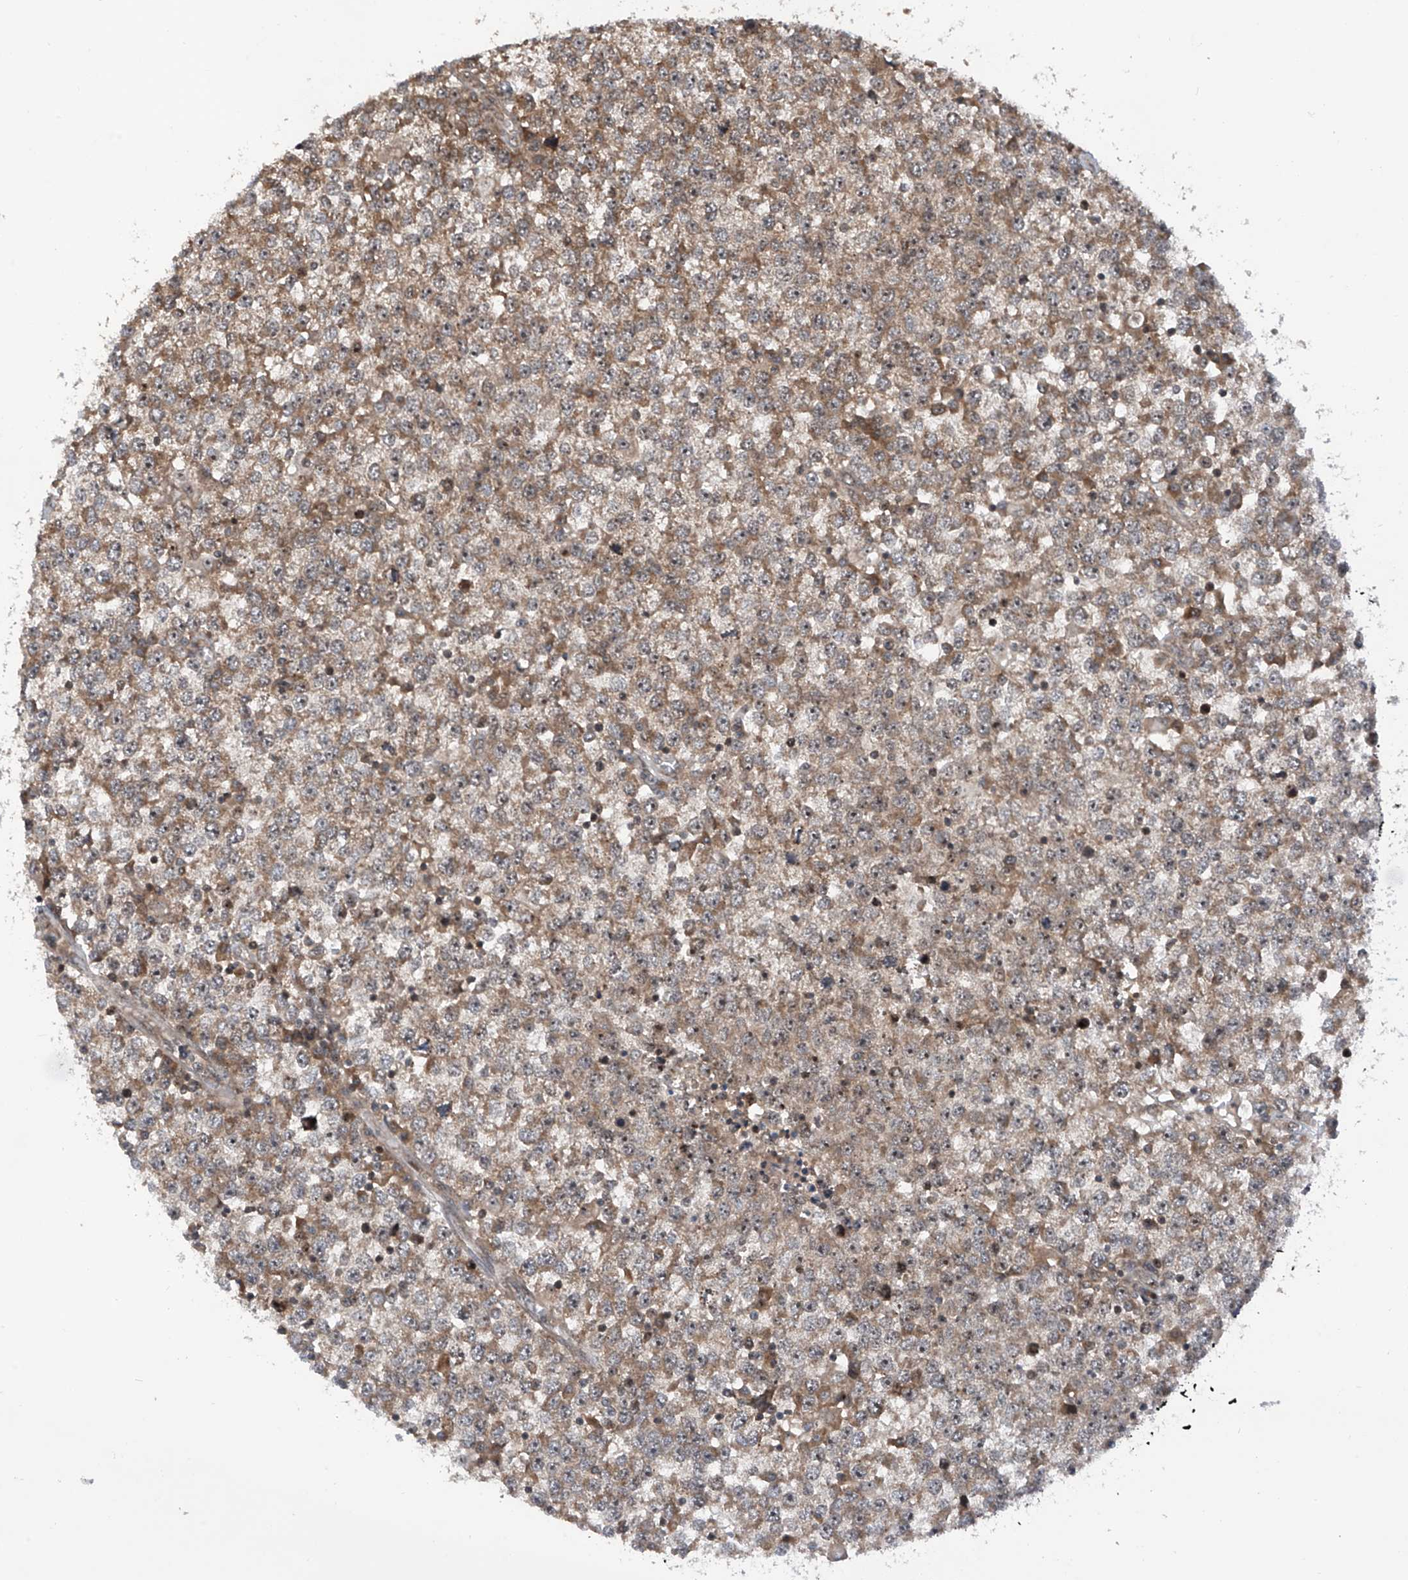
{"staining": {"intensity": "moderate", "quantity": ">75%", "location": "cytoplasmic/membranous"}, "tissue": "testis cancer", "cell_type": "Tumor cells", "image_type": "cancer", "snomed": [{"axis": "morphology", "description": "Seminoma, NOS"}, {"axis": "topography", "description": "Testis"}], "caption": "Protein expression by immunohistochemistry (IHC) reveals moderate cytoplasmic/membranous staining in about >75% of tumor cells in testis cancer.", "gene": "C1orf131", "patient": {"sex": "male", "age": 65}}